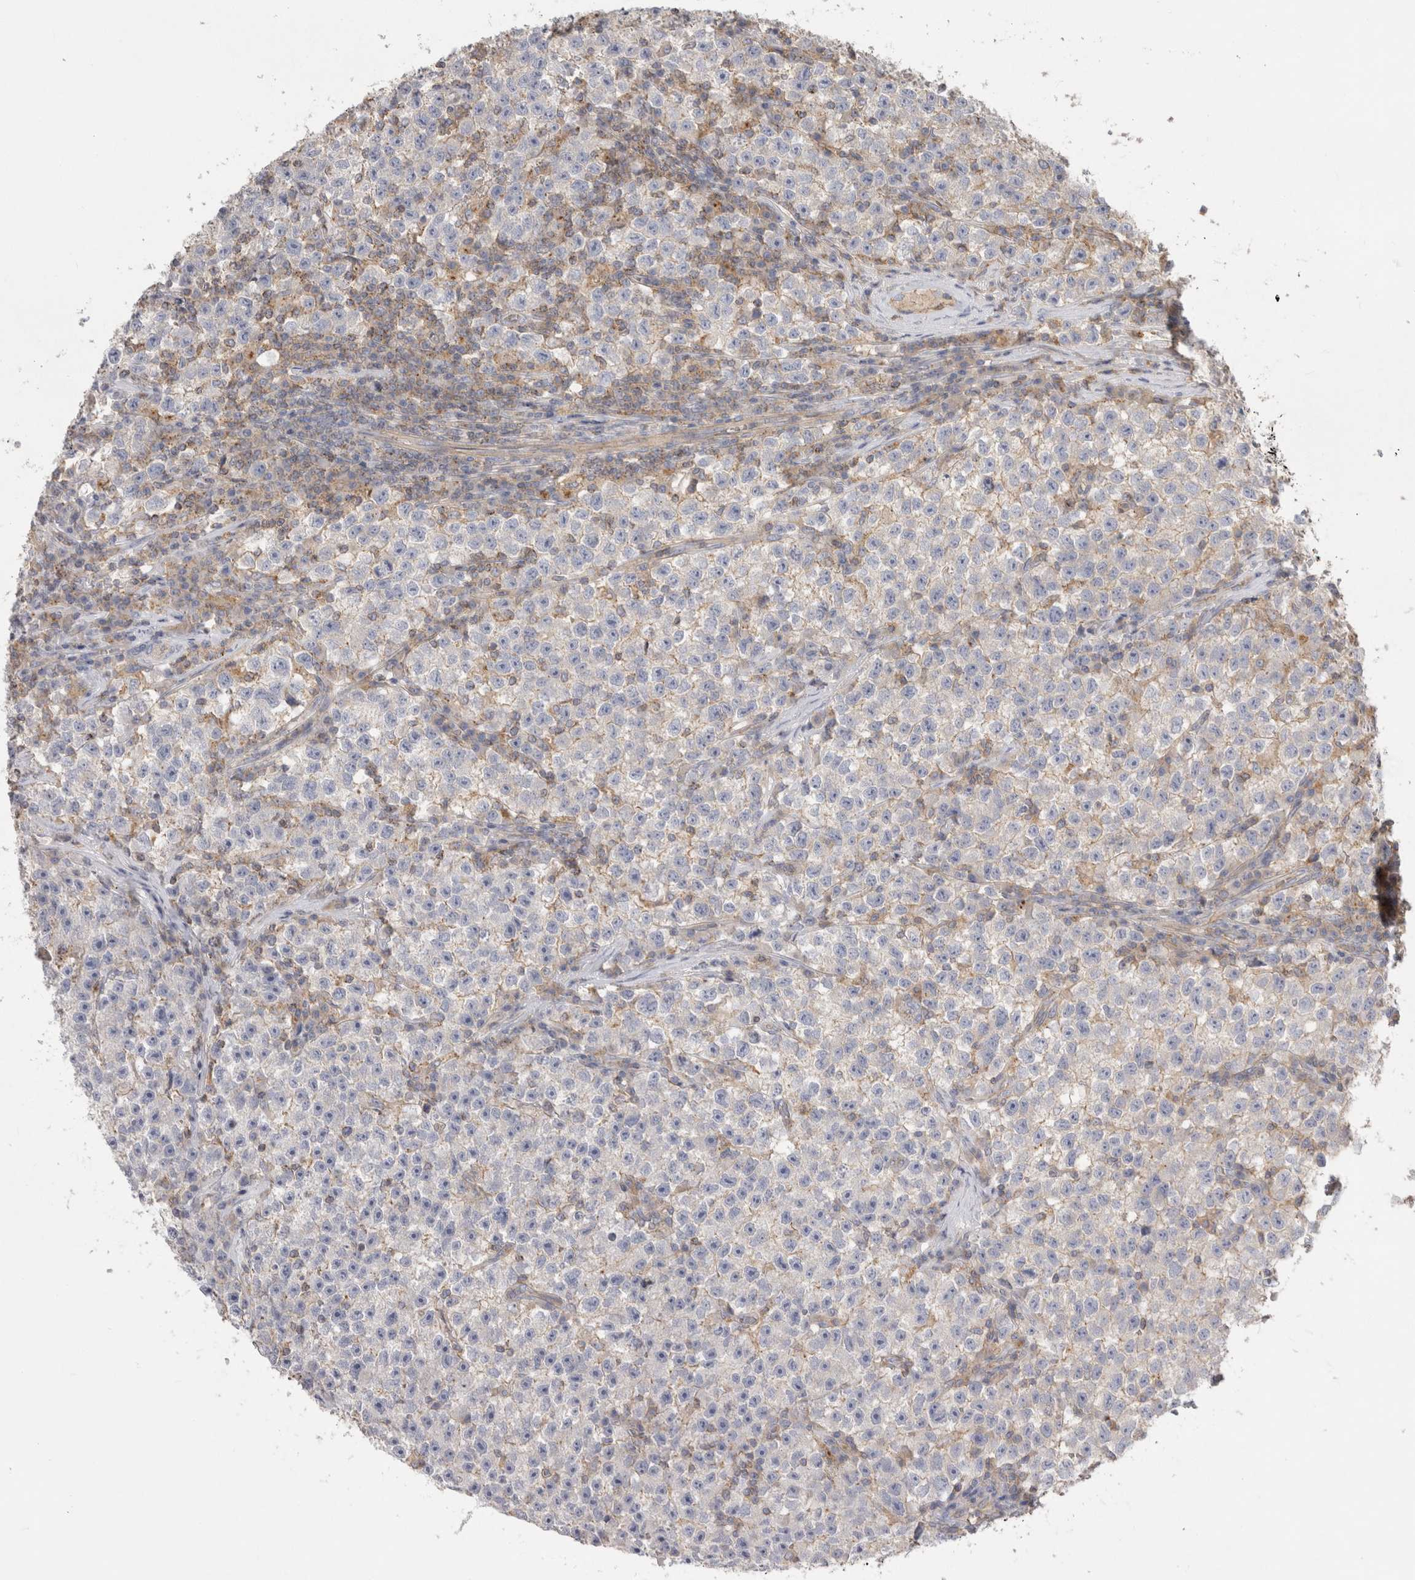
{"staining": {"intensity": "negative", "quantity": "none", "location": "none"}, "tissue": "testis cancer", "cell_type": "Tumor cells", "image_type": "cancer", "snomed": [{"axis": "morphology", "description": "Seminoma, NOS"}, {"axis": "topography", "description": "Testis"}], "caption": "Immunohistochemical staining of human testis seminoma reveals no significant positivity in tumor cells.", "gene": "CHMP6", "patient": {"sex": "male", "age": 22}}